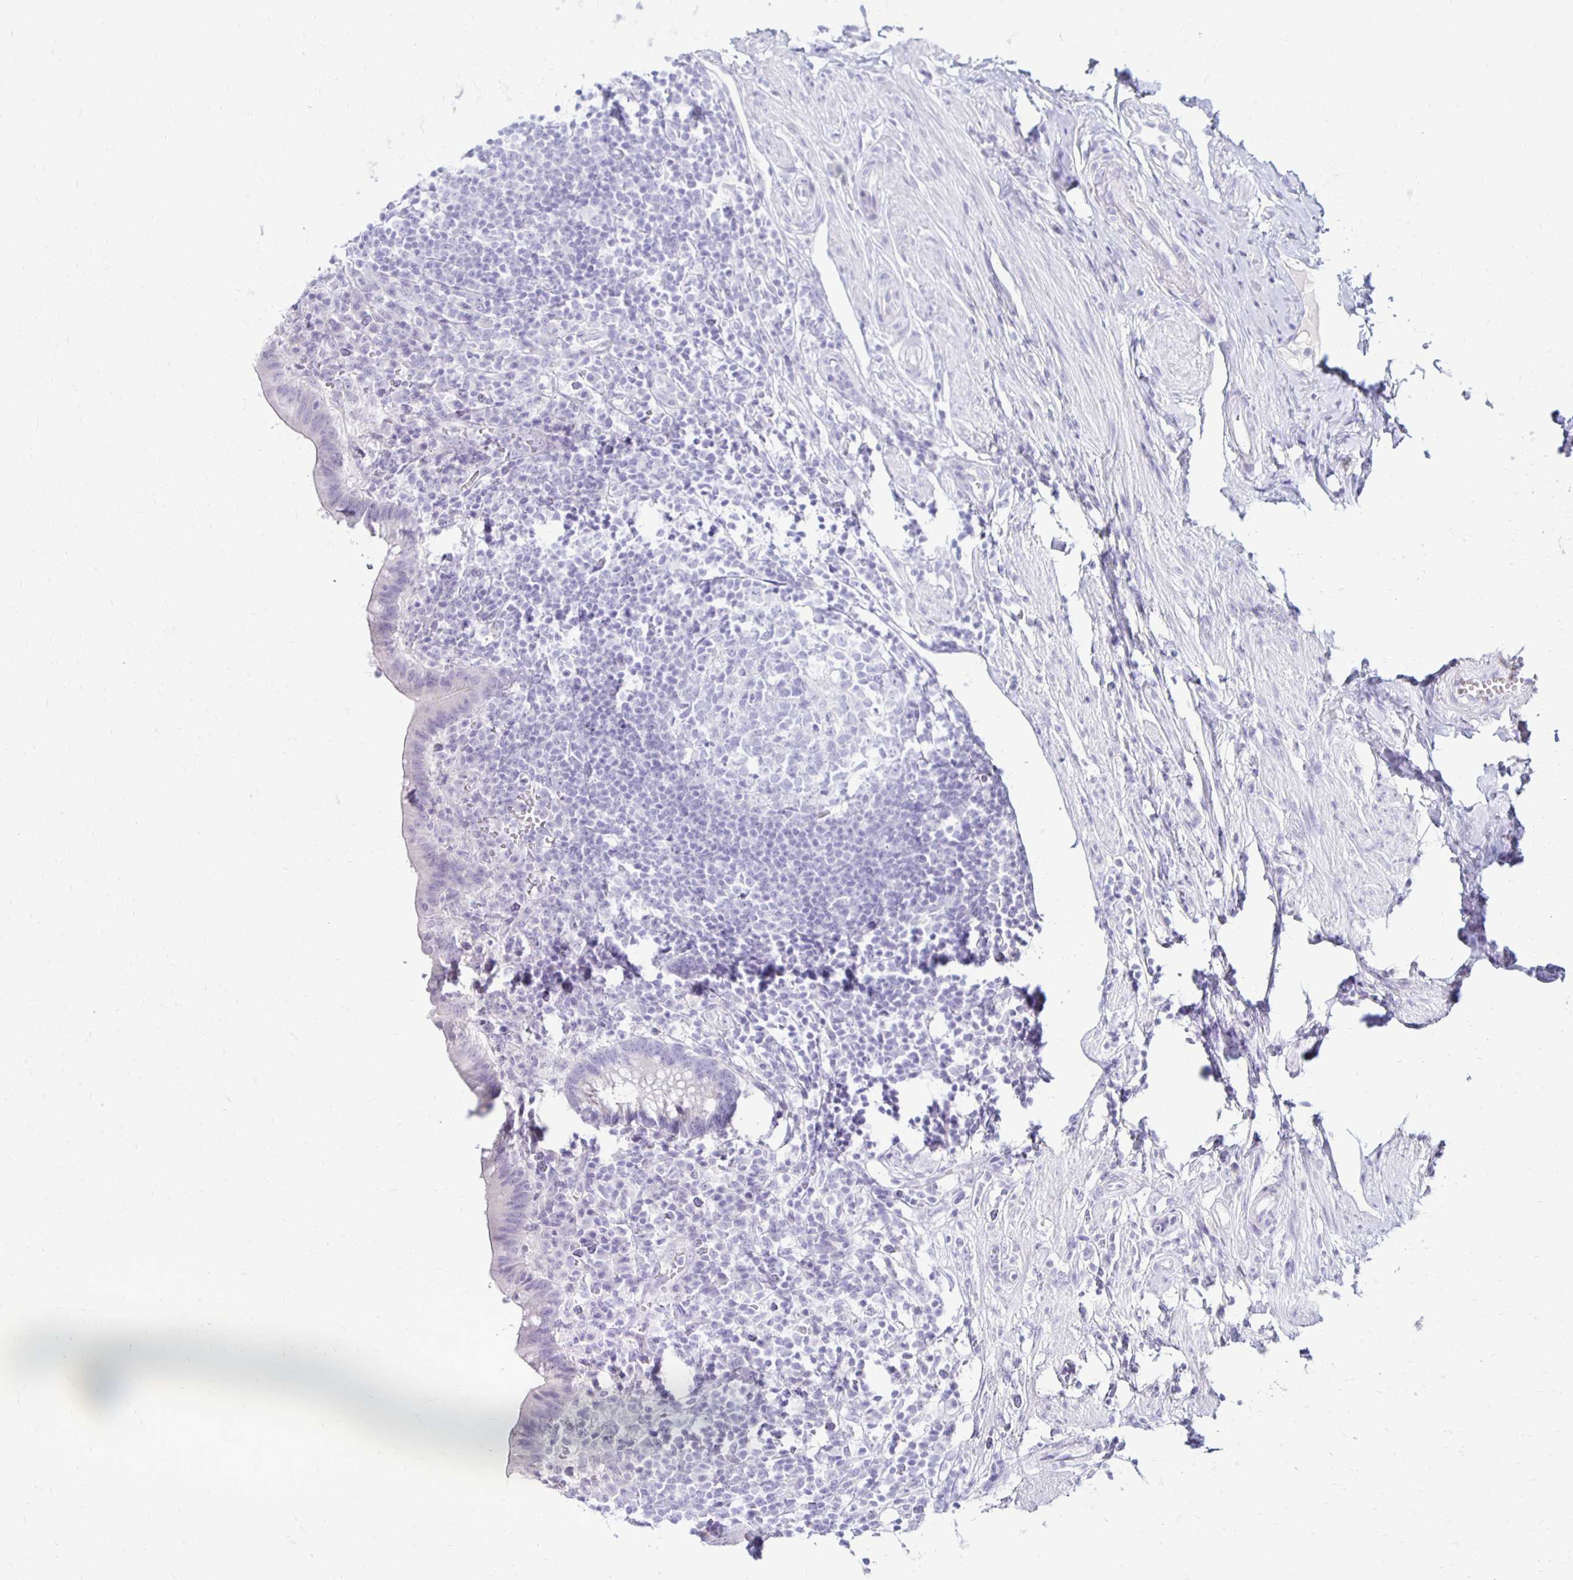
{"staining": {"intensity": "negative", "quantity": "none", "location": "none"}, "tissue": "appendix", "cell_type": "Glandular cells", "image_type": "normal", "snomed": [{"axis": "morphology", "description": "Normal tissue, NOS"}, {"axis": "topography", "description": "Appendix"}], "caption": "Immunohistochemistry (IHC) histopathology image of benign appendix: appendix stained with DAB demonstrates no significant protein positivity in glandular cells.", "gene": "RYR1", "patient": {"sex": "female", "age": 56}}